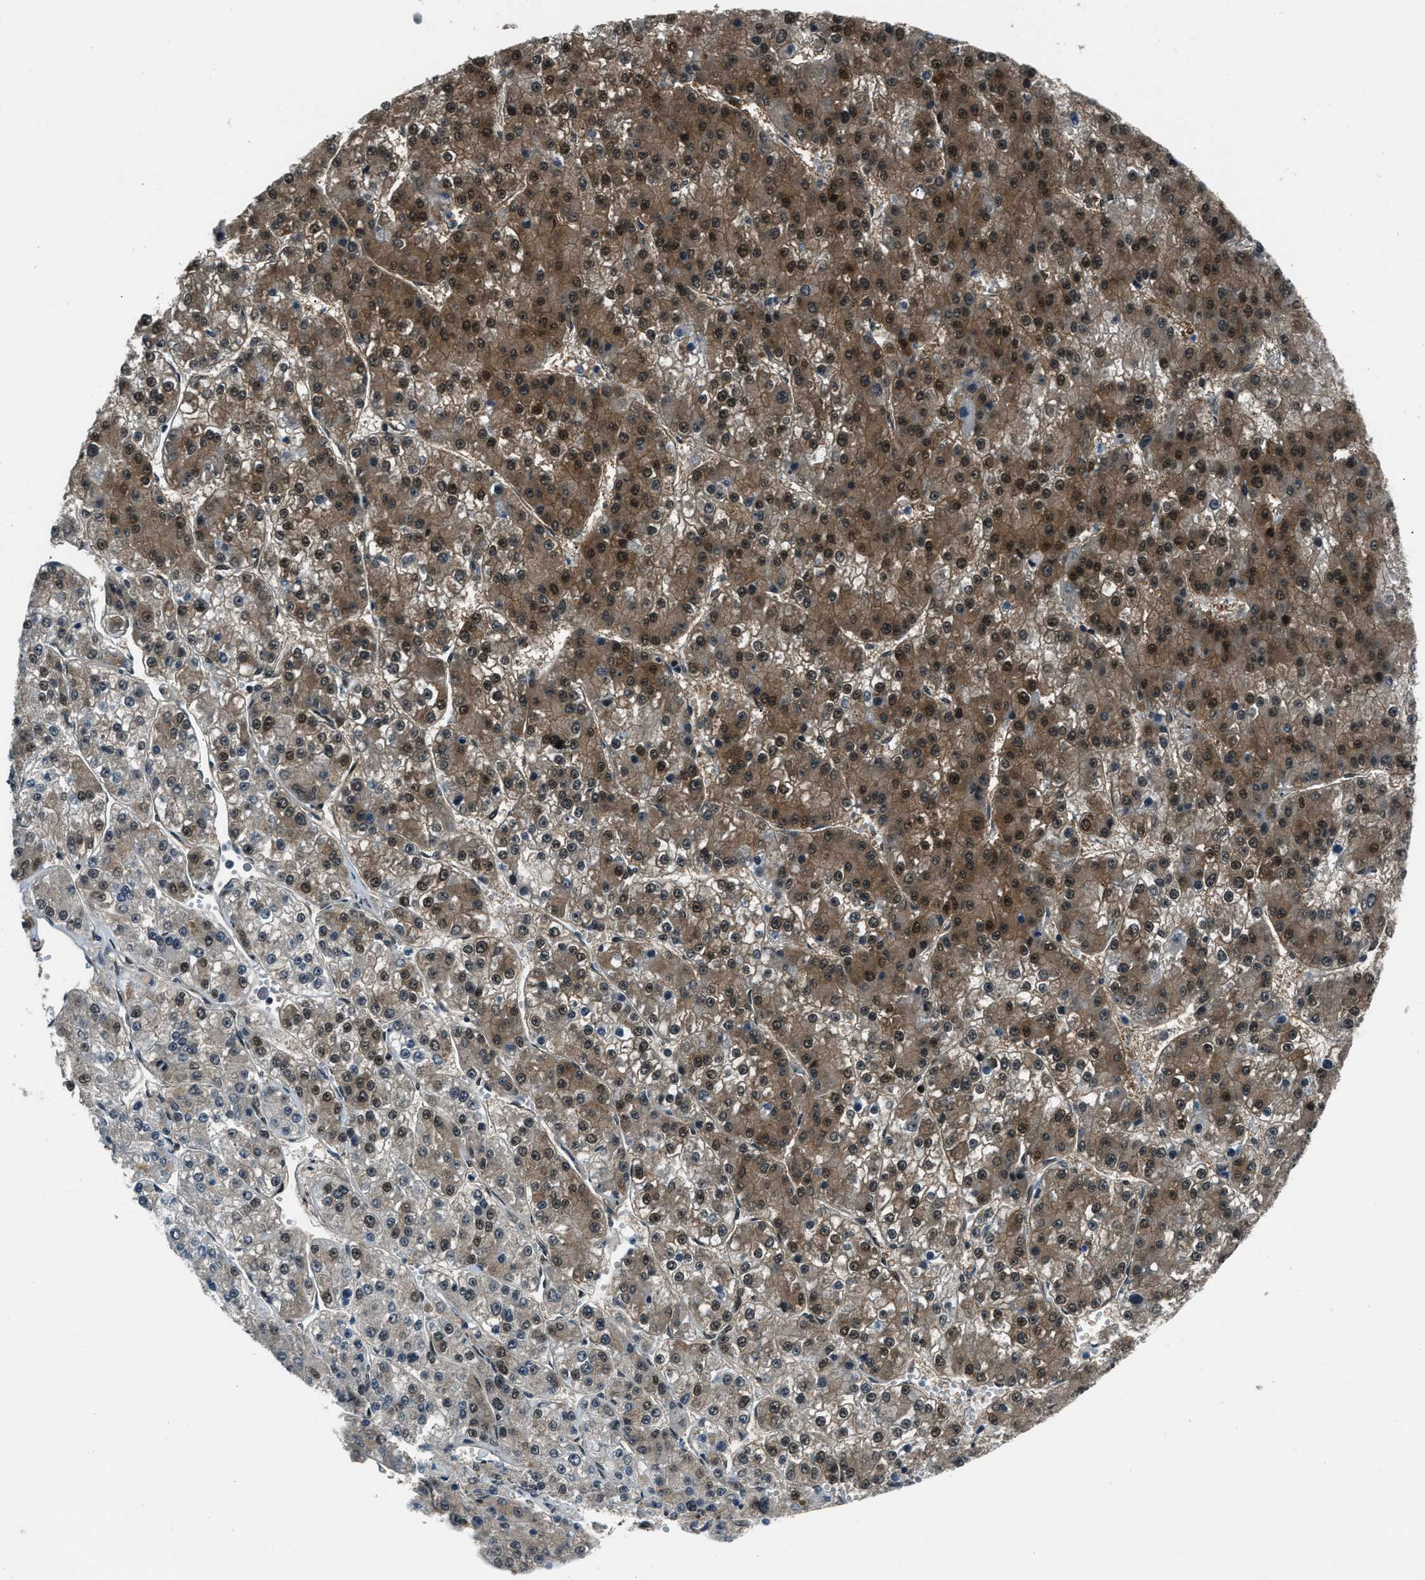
{"staining": {"intensity": "moderate", "quantity": ">75%", "location": "cytoplasmic/membranous,nuclear"}, "tissue": "liver cancer", "cell_type": "Tumor cells", "image_type": "cancer", "snomed": [{"axis": "morphology", "description": "Carcinoma, Hepatocellular, NOS"}, {"axis": "topography", "description": "Liver"}], "caption": "Immunohistochemistry (IHC) staining of liver hepatocellular carcinoma, which shows medium levels of moderate cytoplasmic/membranous and nuclear positivity in approximately >75% of tumor cells indicating moderate cytoplasmic/membranous and nuclear protein expression. The staining was performed using DAB (3,3'-diaminobenzidine) (brown) for protein detection and nuclei were counterstained in hematoxylin (blue).", "gene": "NUDCD3", "patient": {"sex": "female", "age": 73}}